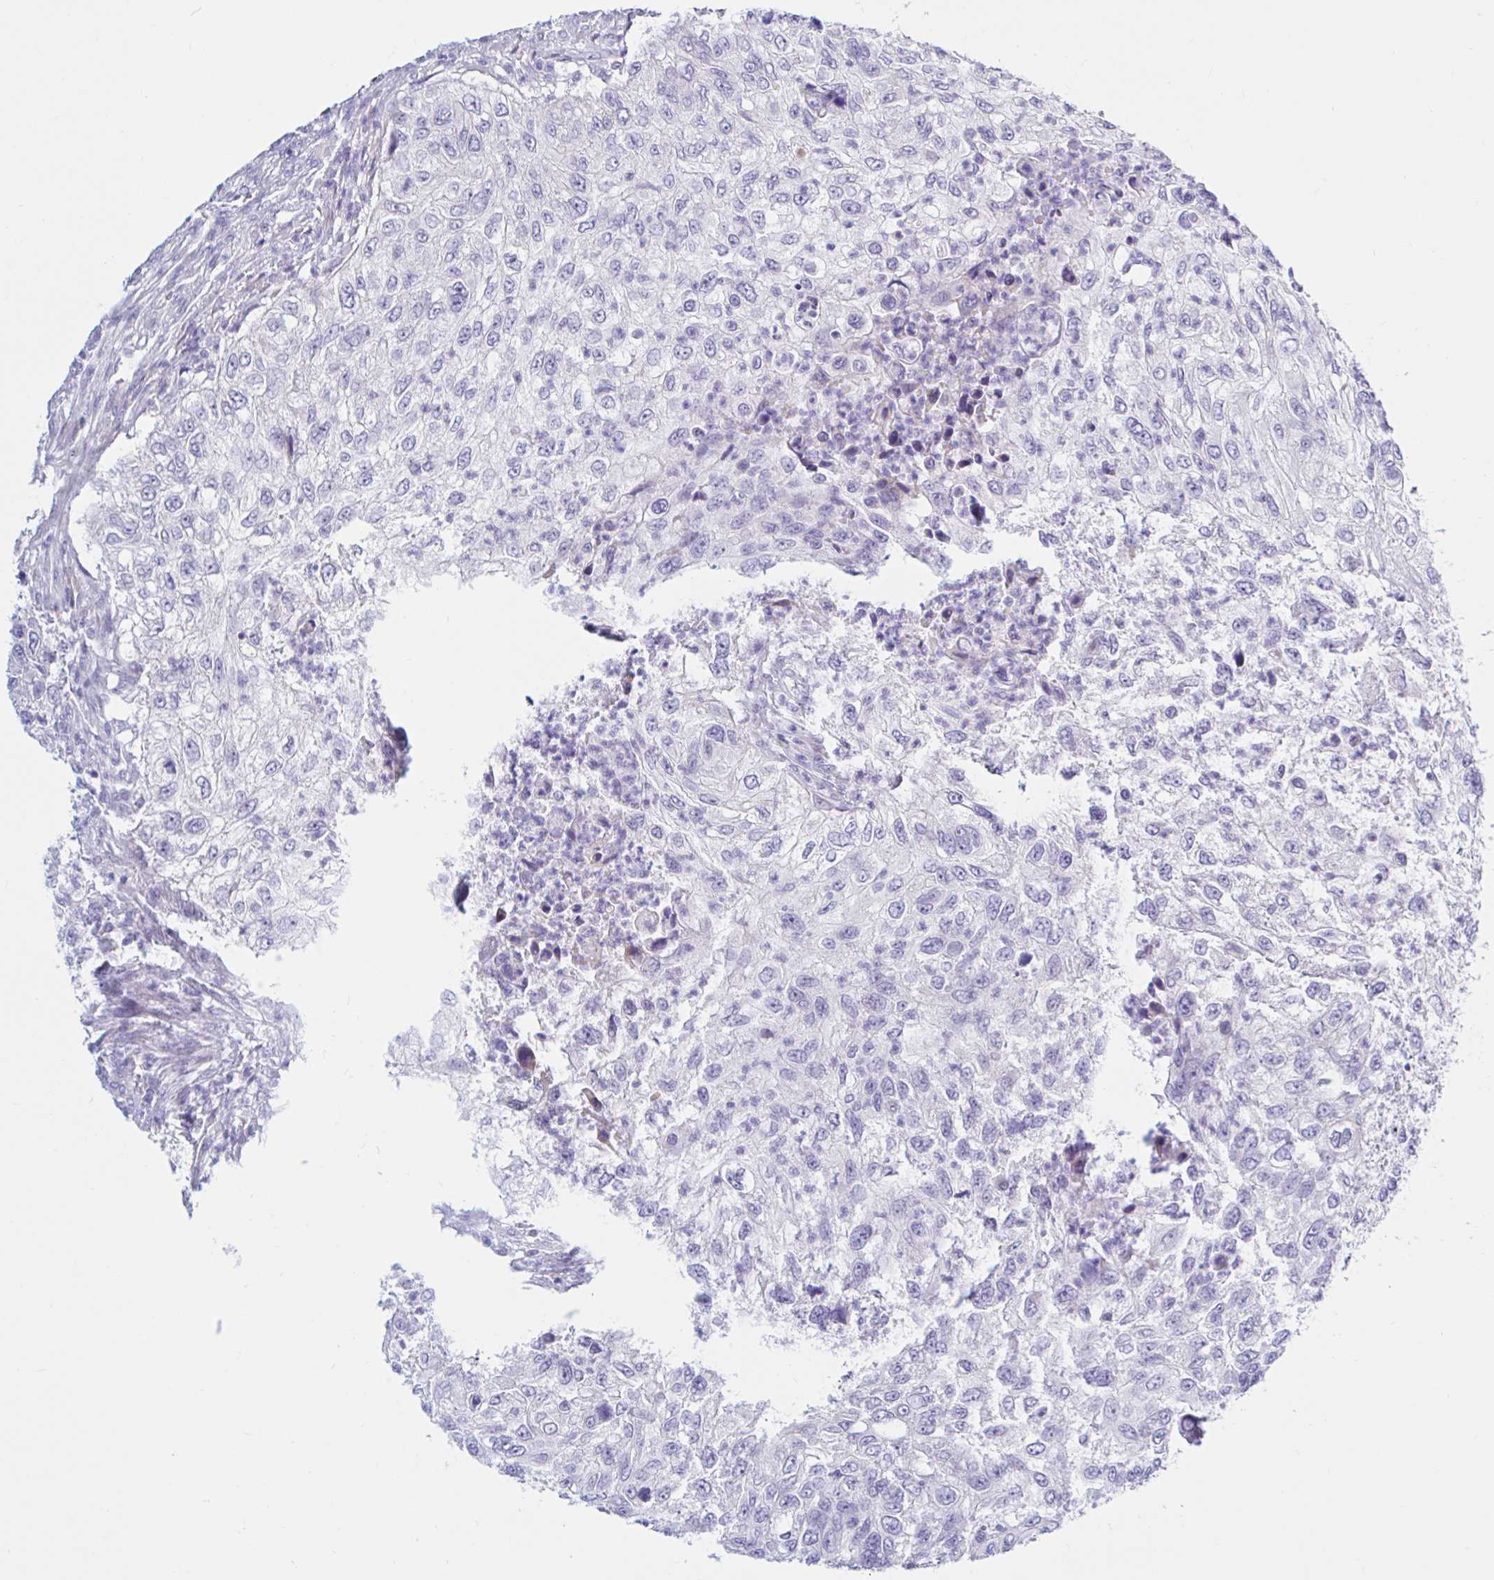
{"staining": {"intensity": "negative", "quantity": "none", "location": "none"}, "tissue": "urothelial cancer", "cell_type": "Tumor cells", "image_type": "cancer", "snomed": [{"axis": "morphology", "description": "Urothelial carcinoma, High grade"}, {"axis": "topography", "description": "Urinary bladder"}], "caption": "This image is of high-grade urothelial carcinoma stained with immunohistochemistry (IHC) to label a protein in brown with the nuclei are counter-stained blue. There is no positivity in tumor cells.", "gene": "NBPF3", "patient": {"sex": "female", "age": 60}}